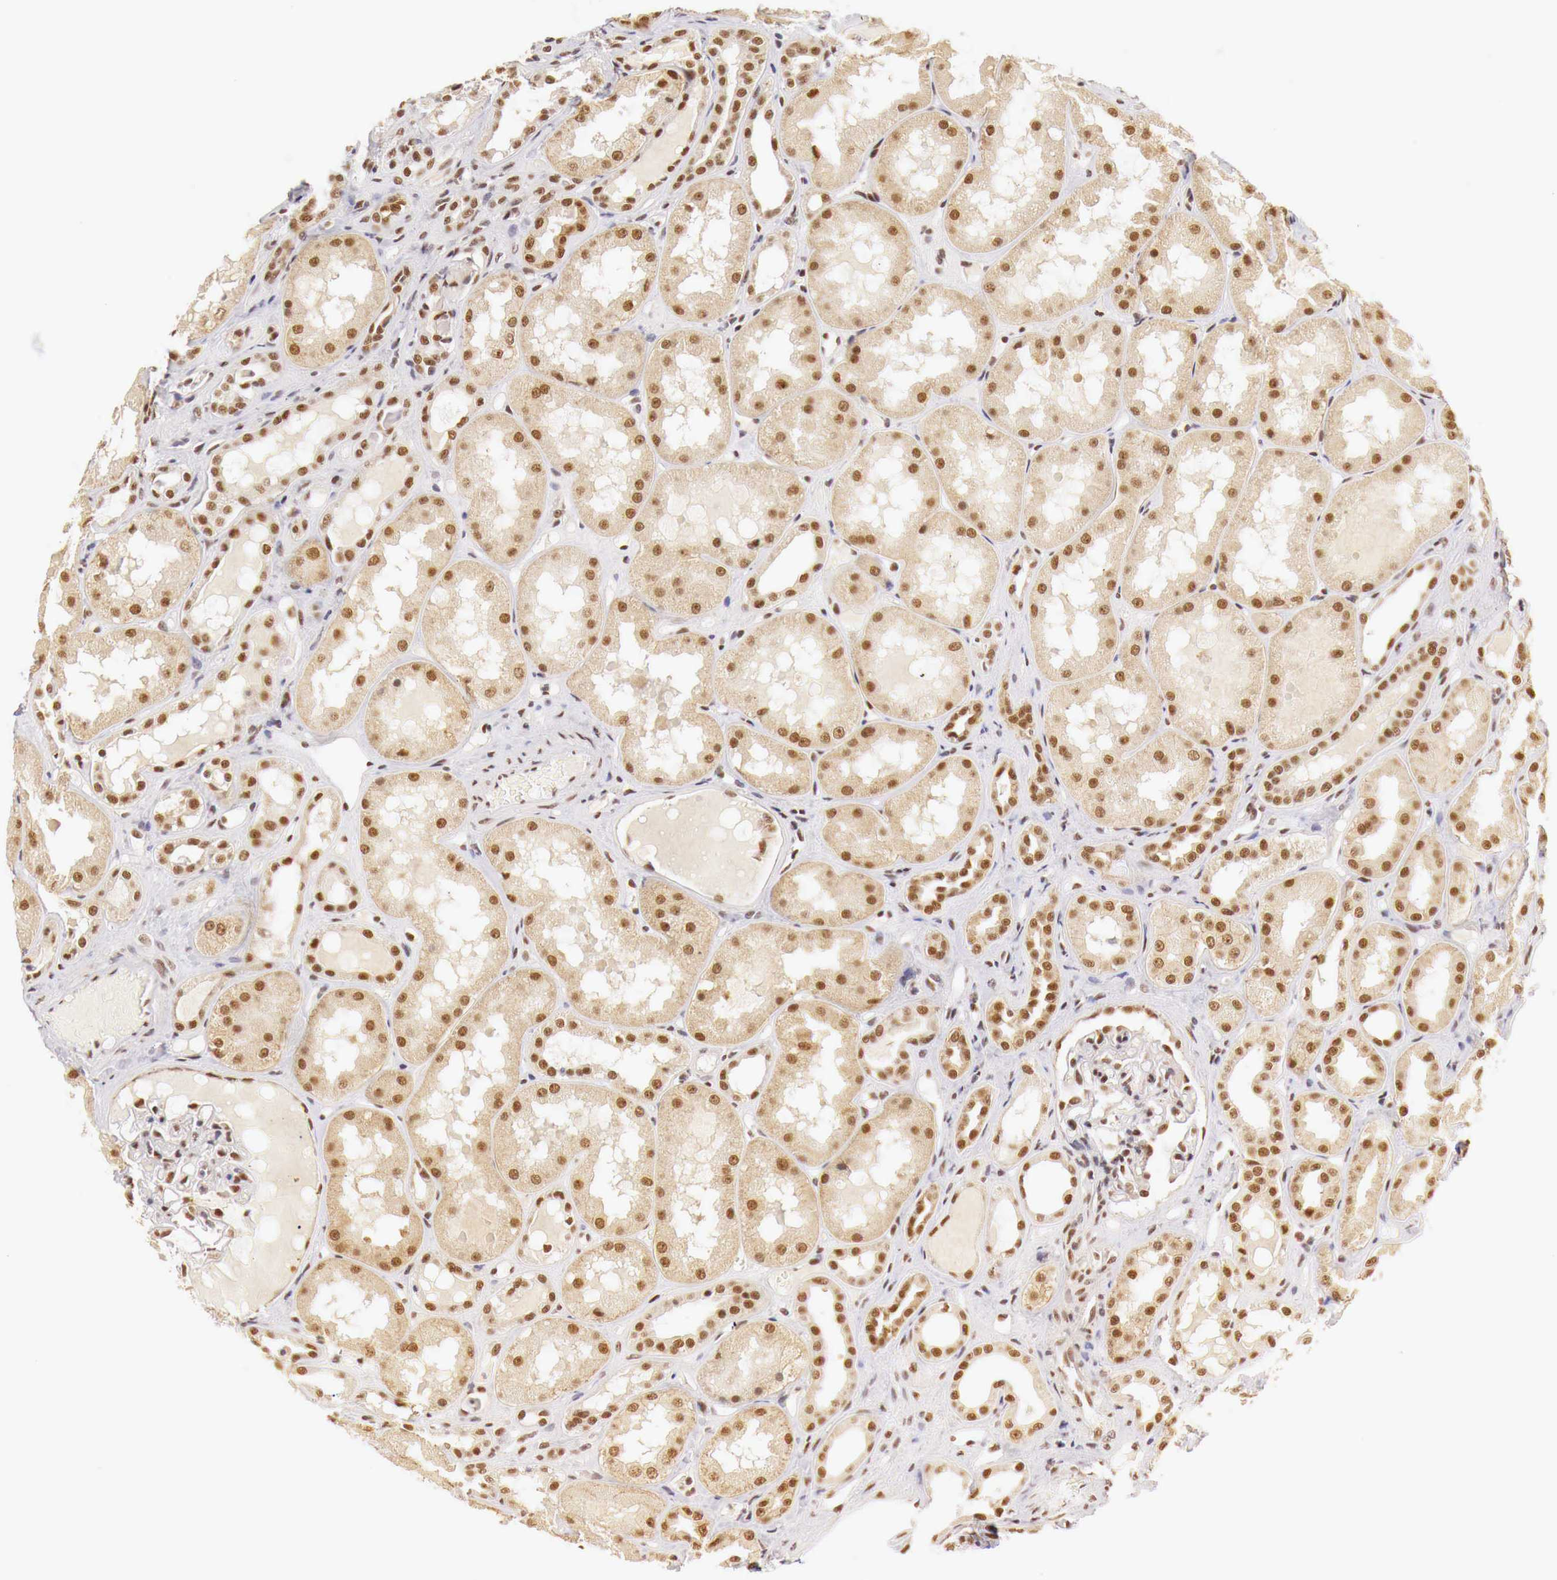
{"staining": {"intensity": "moderate", "quantity": "25%-75%", "location": "nuclear"}, "tissue": "kidney", "cell_type": "Cells in glomeruli", "image_type": "normal", "snomed": [{"axis": "morphology", "description": "Normal tissue, NOS"}, {"axis": "topography", "description": "Kidney"}], "caption": "A histopathology image of human kidney stained for a protein demonstrates moderate nuclear brown staining in cells in glomeruli. (DAB (3,3'-diaminobenzidine) IHC with brightfield microscopy, high magnification).", "gene": "GPKOW", "patient": {"sex": "male", "age": 36}}